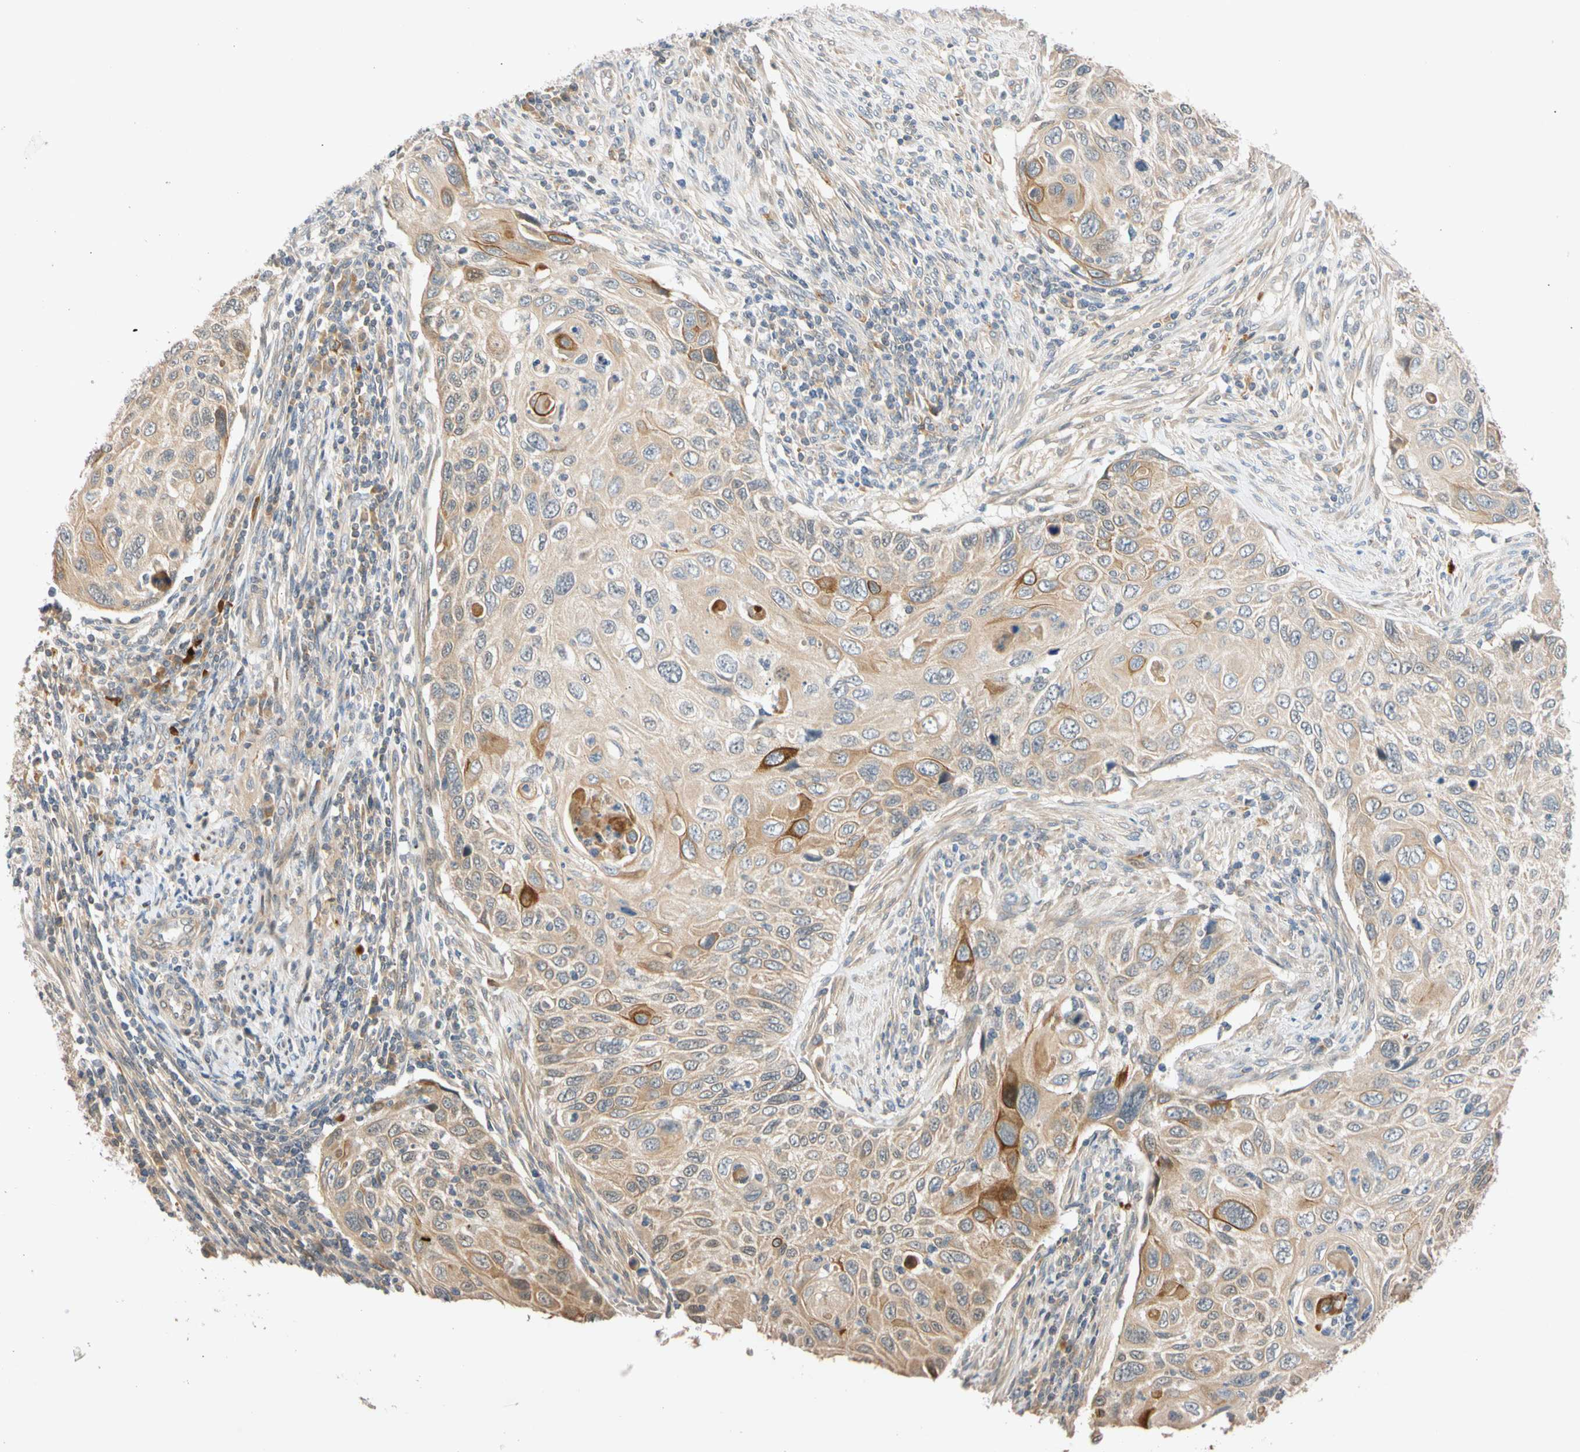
{"staining": {"intensity": "strong", "quantity": "<25%", "location": "cytoplasmic/membranous"}, "tissue": "cervical cancer", "cell_type": "Tumor cells", "image_type": "cancer", "snomed": [{"axis": "morphology", "description": "Squamous cell carcinoma, NOS"}, {"axis": "topography", "description": "Cervix"}], "caption": "Strong cytoplasmic/membranous positivity for a protein is seen in about <25% of tumor cells of cervical cancer using IHC.", "gene": "CNST", "patient": {"sex": "female", "age": 70}}